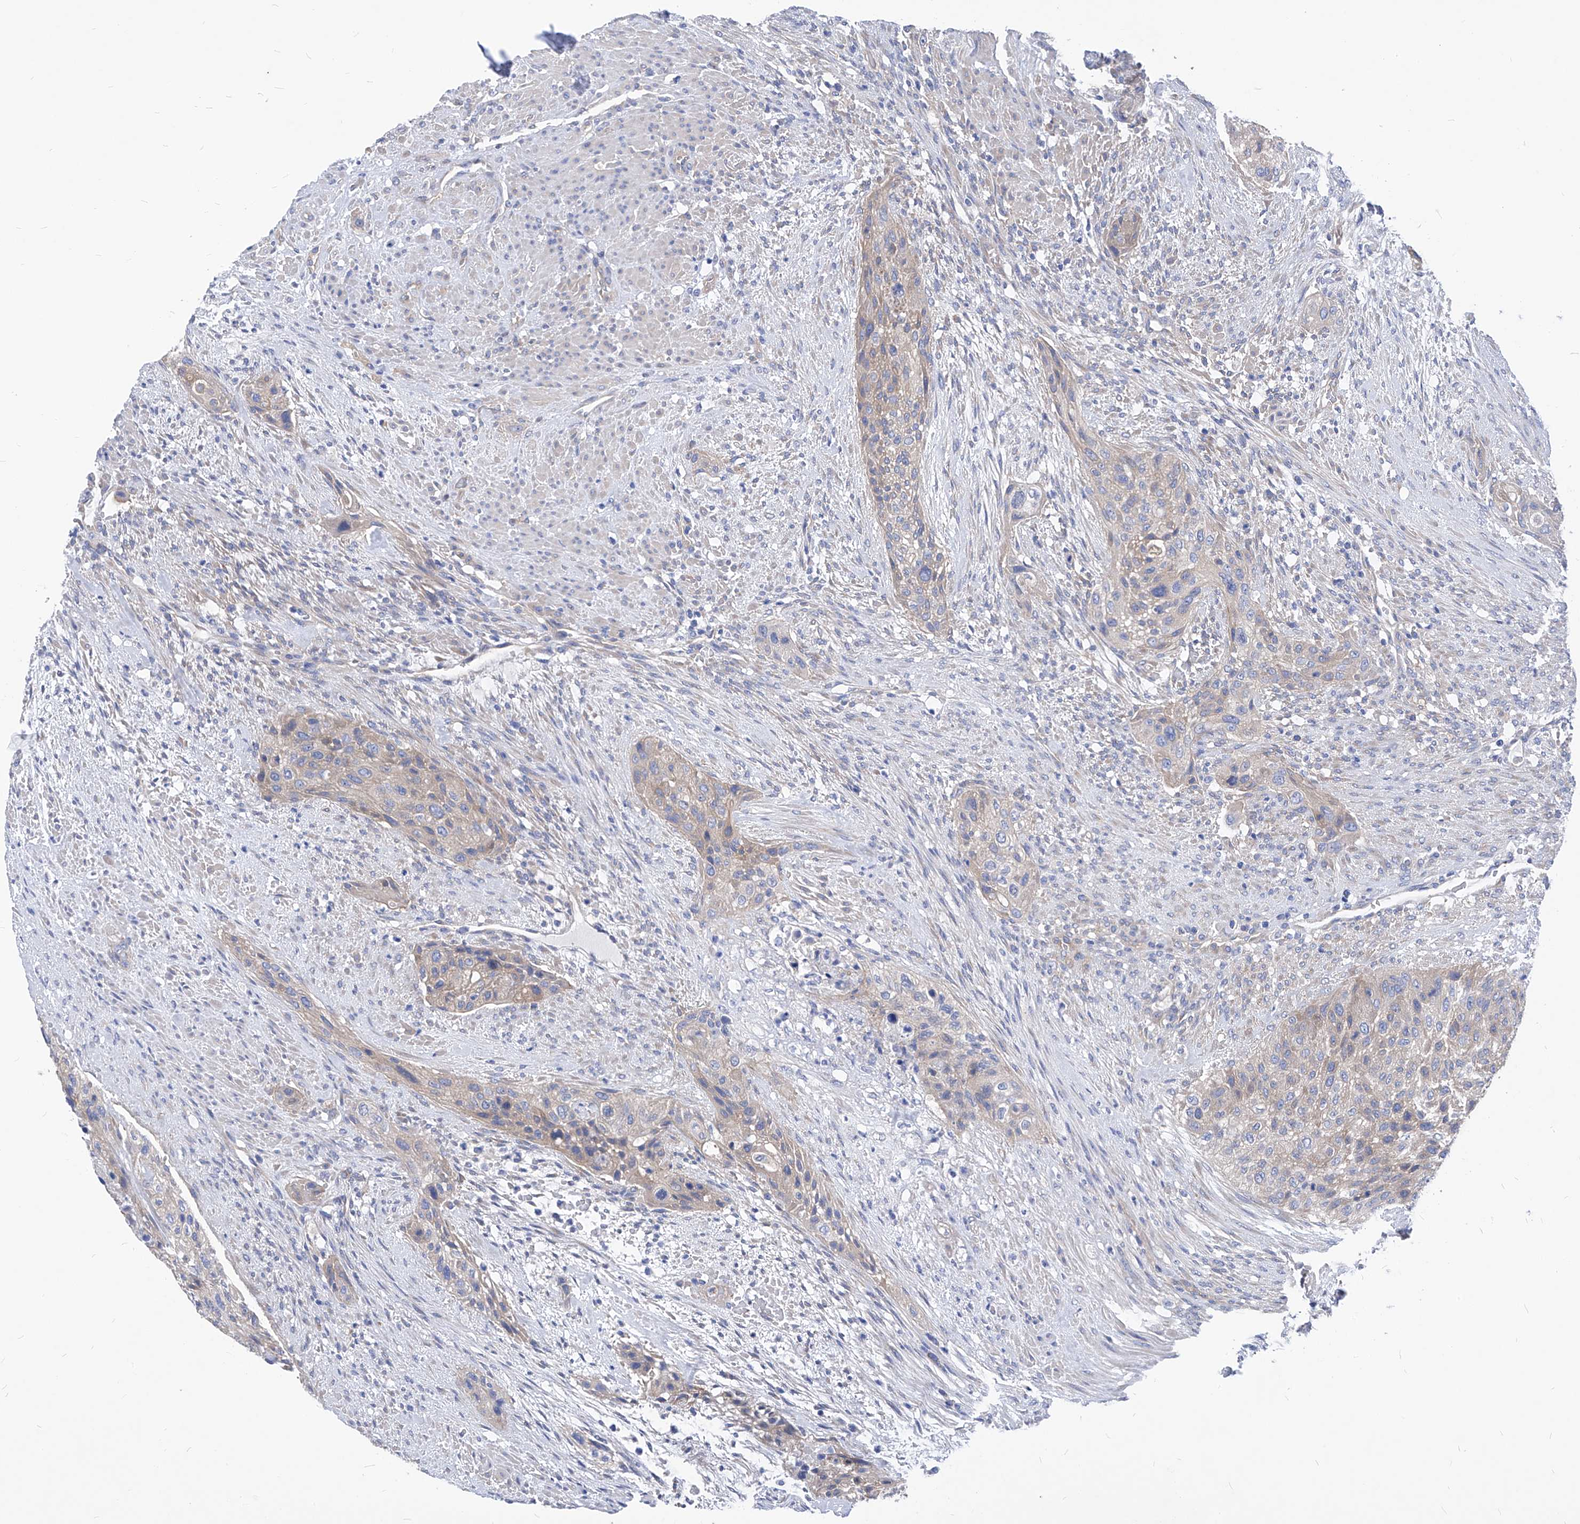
{"staining": {"intensity": "weak", "quantity": "25%-75%", "location": "cytoplasmic/membranous"}, "tissue": "urothelial cancer", "cell_type": "Tumor cells", "image_type": "cancer", "snomed": [{"axis": "morphology", "description": "Urothelial carcinoma, High grade"}, {"axis": "topography", "description": "Urinary bladder"}], "caption": "Immunohistochemistry of high-grade urothelial carcinoma exhibits low levels of weak cytoplasmic/membranous positivity in approximately 25%-75% of tumor cells. The staining was performed using DAB to visualize the protein expression in brown, while the nuclei were stained in blue with hematoxylin (Magnification: 20x).", "gene": "XPNPEP1", "patient": {"sex": "male", "age": 35}}